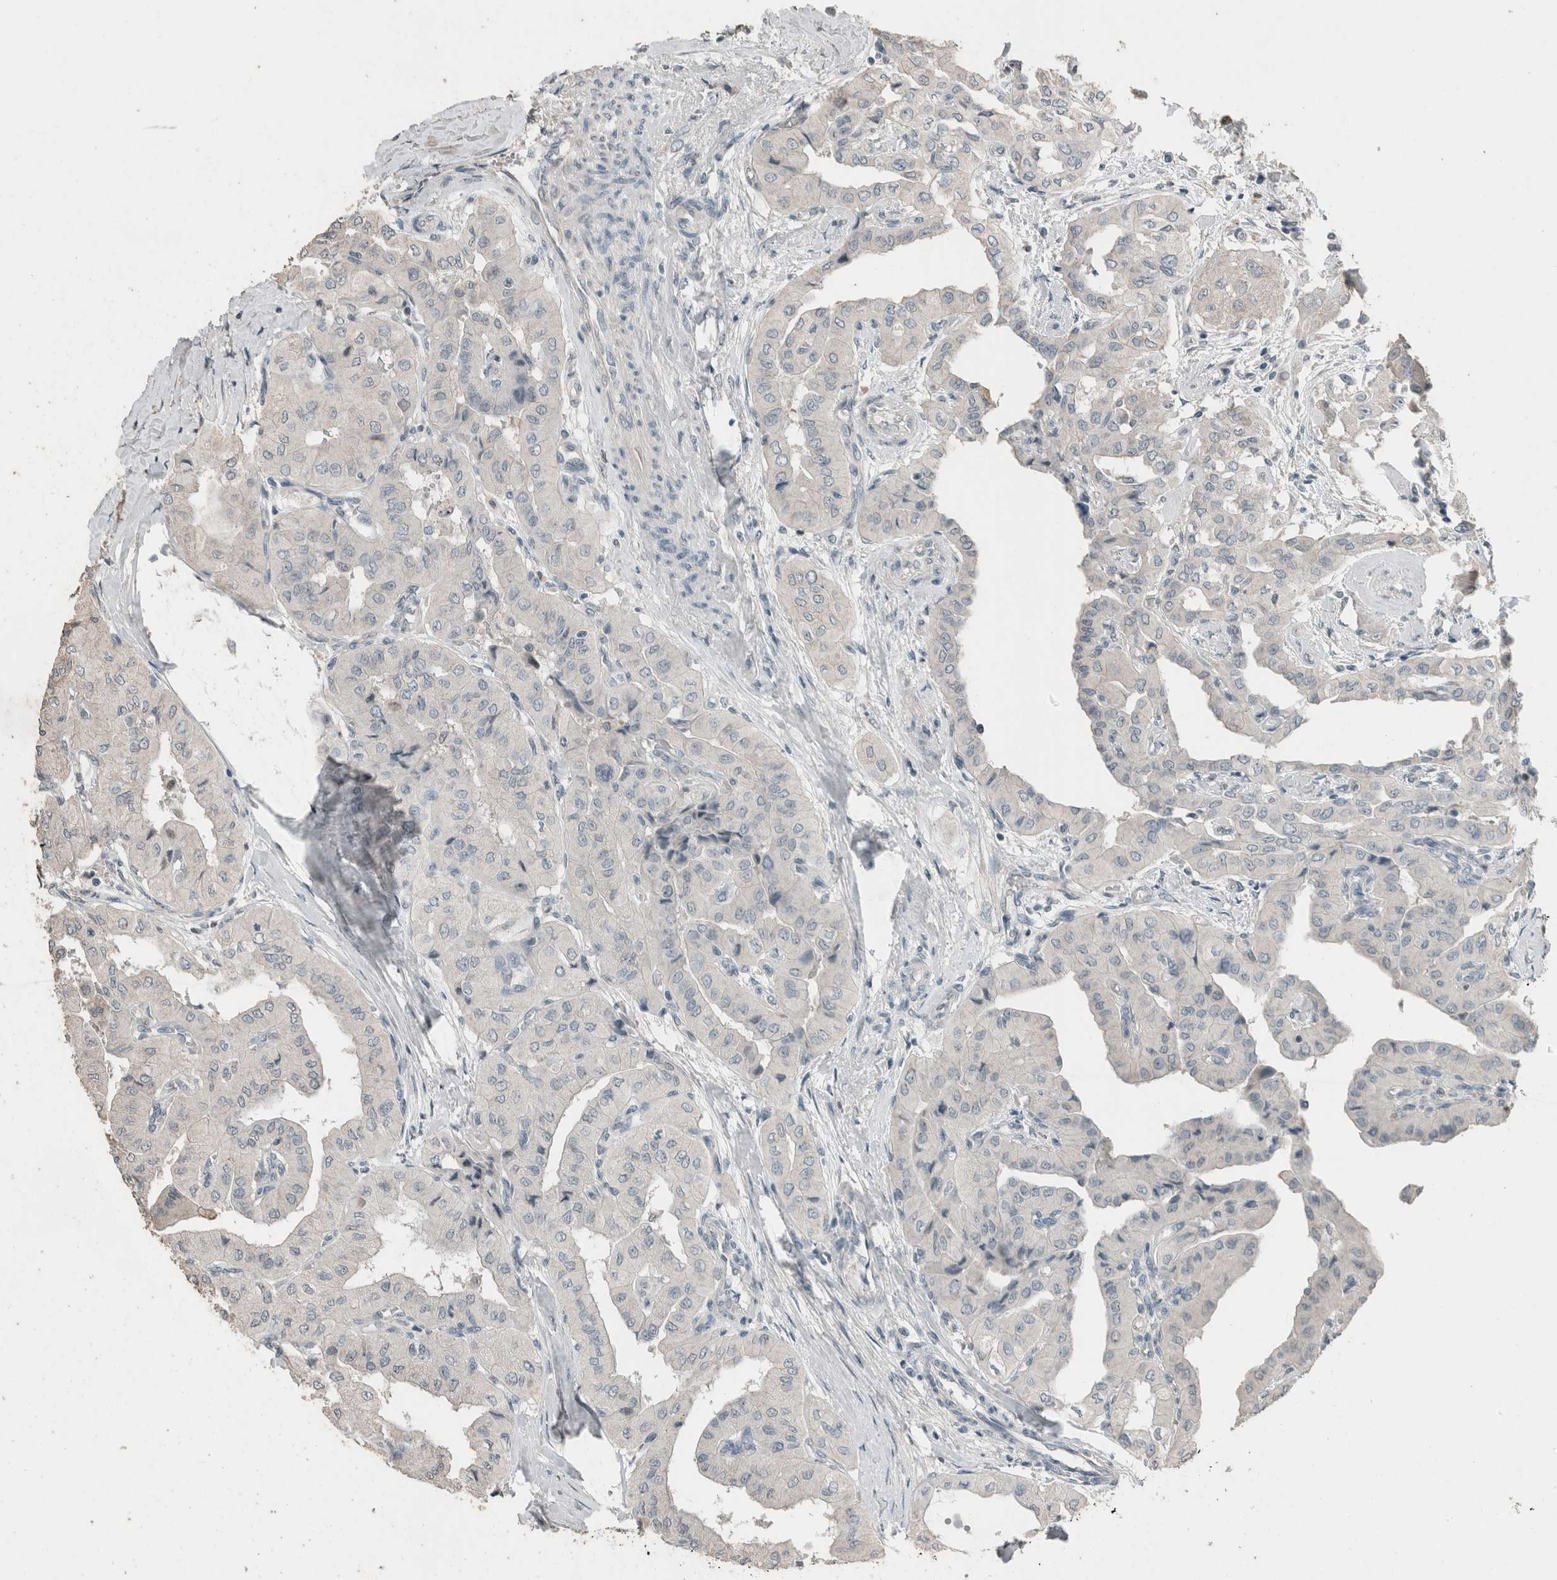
{"staining": {"intensity": "negative", "quantity": "none", "location": "none"}, "tissue": "thyroid cancer", "cell_type": "Tumor cells", "image_type": "cancer", "snomed": [{"axis": "morphology", "description": "Papillary adenocarcinoma, NOS"}, {"axis": "topography", "description": "Thyroid gland"}], "caption": "DAB immunohistochemical staining of human thyroid cancer (papillary adenocarcinoma) exhibits no significant staining in tumor cells.", "gene": "ACVR2B", "patient": {"sex": "female", "age": 59}}